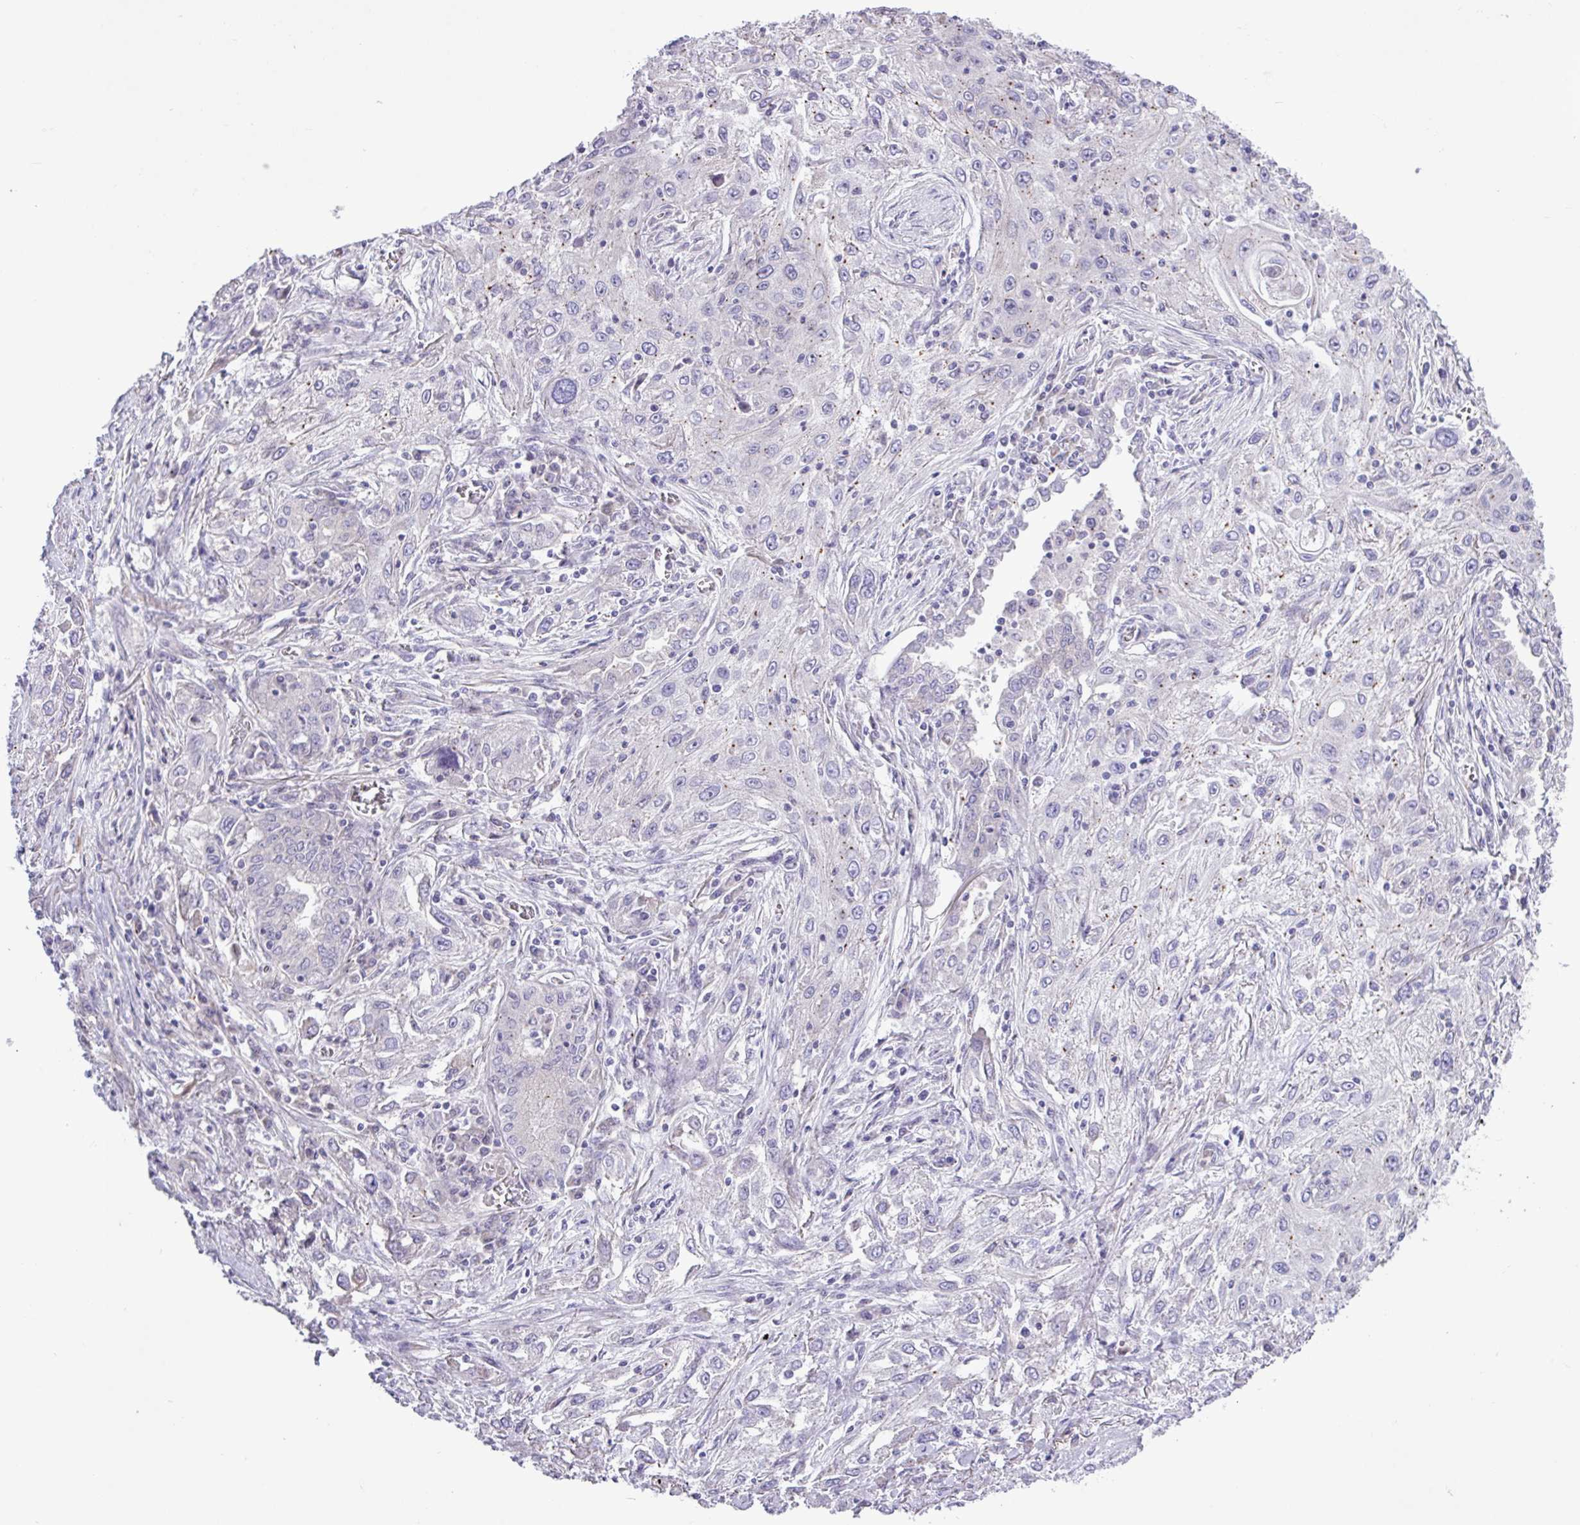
{"staining": {"intensity": "weak", "quantity": "25%-75%", "location": "cytoplasmic/membranous"}, "tissue": "lung cancer", "cell_type": "Tumor cells", "image_type": "cancer", "snomed": [{"axis": "morphology", "description": "Squamous cell carcinoma, NOS"}, {"axis": "topography", "description": "Lung"}], "caption": "Protein expression analysis of lung squamous cell carcinoma displays weak cytoplasmic/membranous staining in about 25%-75% of tumor cells. Ihc stains the protein of interest in brown and the nuclei are stained blue.", "gene": "SPINK8", "patient": {"sex": "female", "age": 69}}